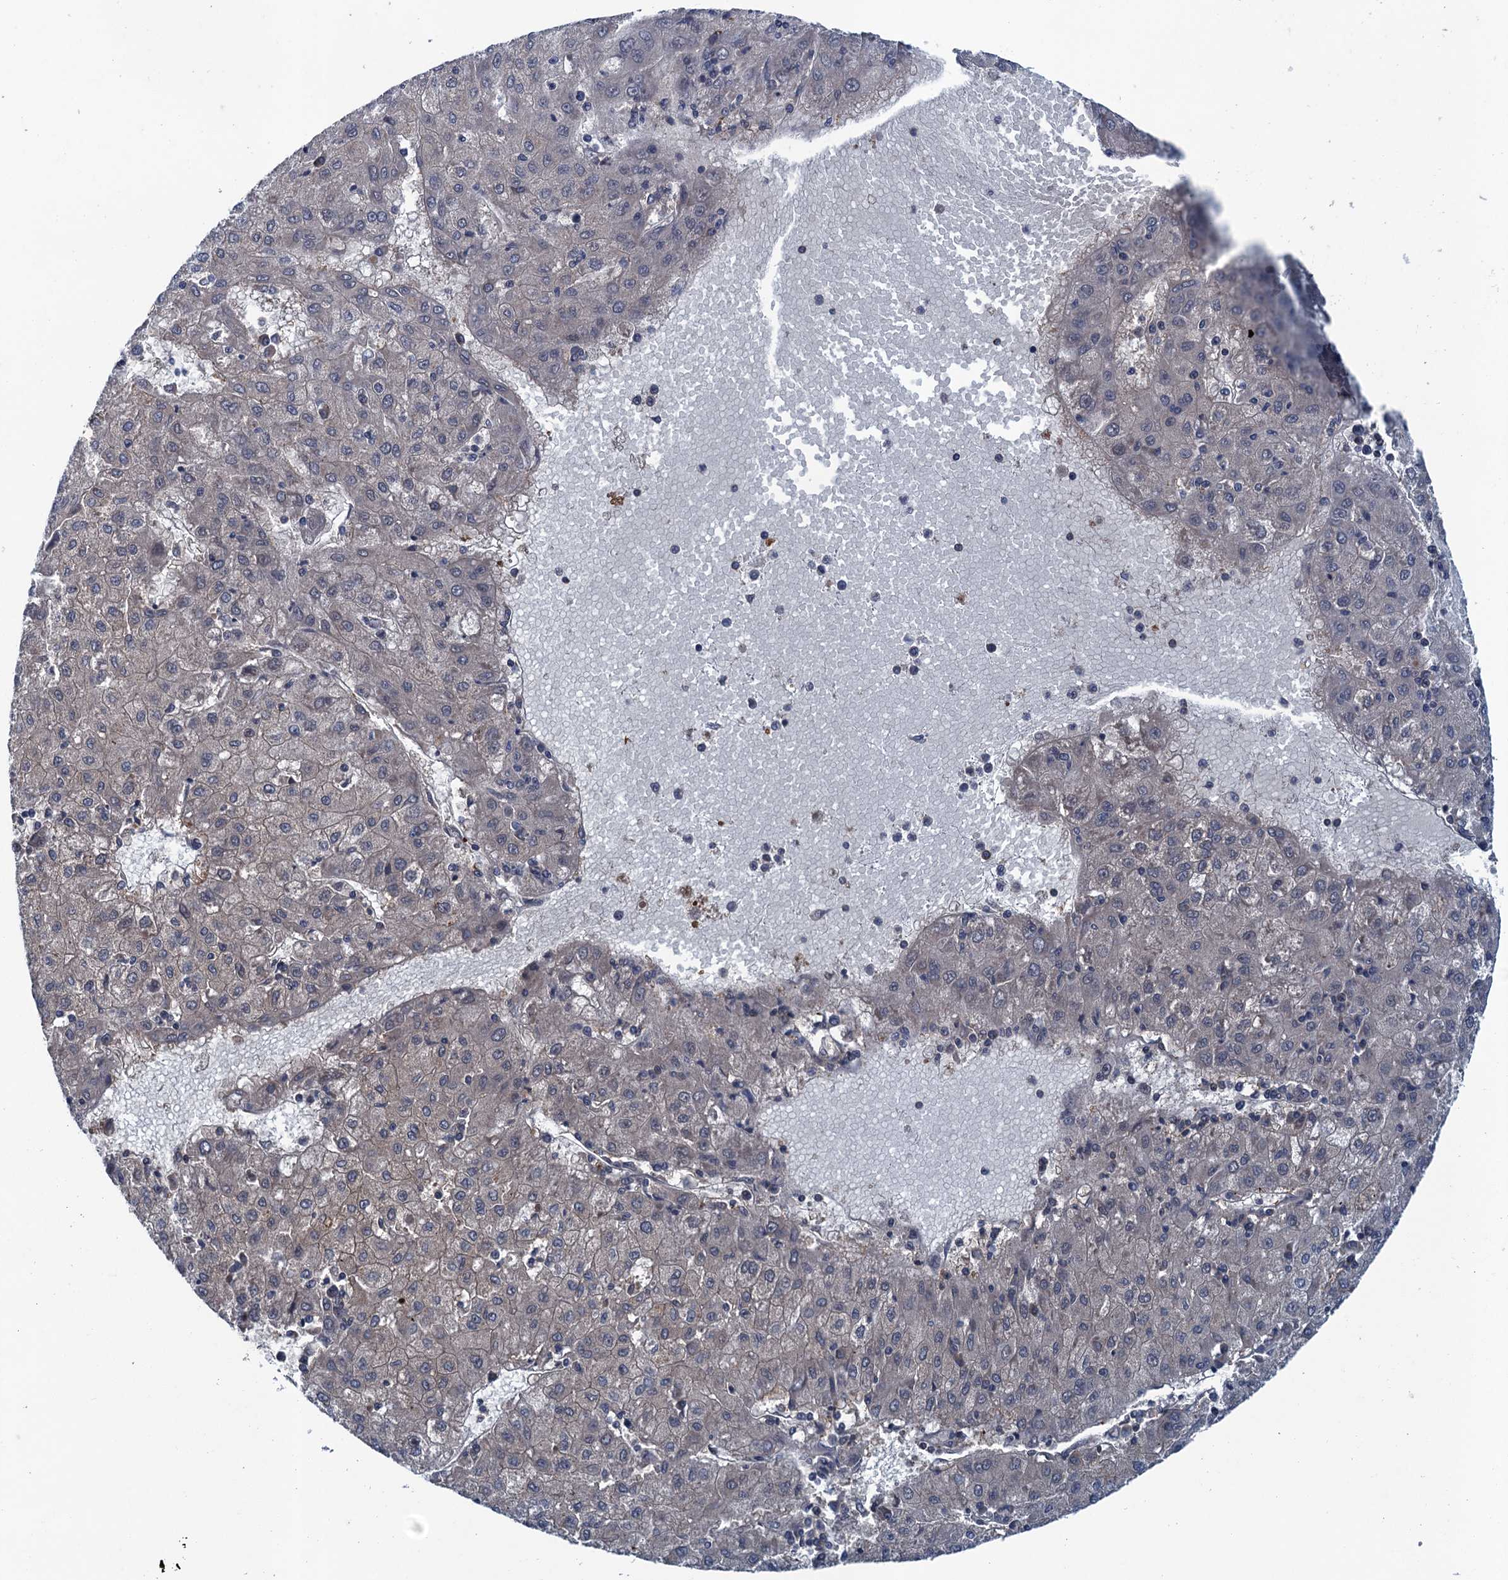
{"staining": {"intensity": "weak", "quantity": "<25%", "location": "cytoplasmic/membranous"}, "tissue": "liver cancer", "cell_type": "Tumor cells", "image_type": "cancer", "snomed": [{"axis": "morphology", "description": "Carcinoma, Hepatocellular, NOS"}, {"axis": "topography", "description": "Liver"}], "caption": "DAB immunohistochemical staining of human hepatocellular carcinoma (liver) exhibits no significant positivity in tumor cells.", "gene": "RNF165", "patient": {"sex": "male", "age": 72}}